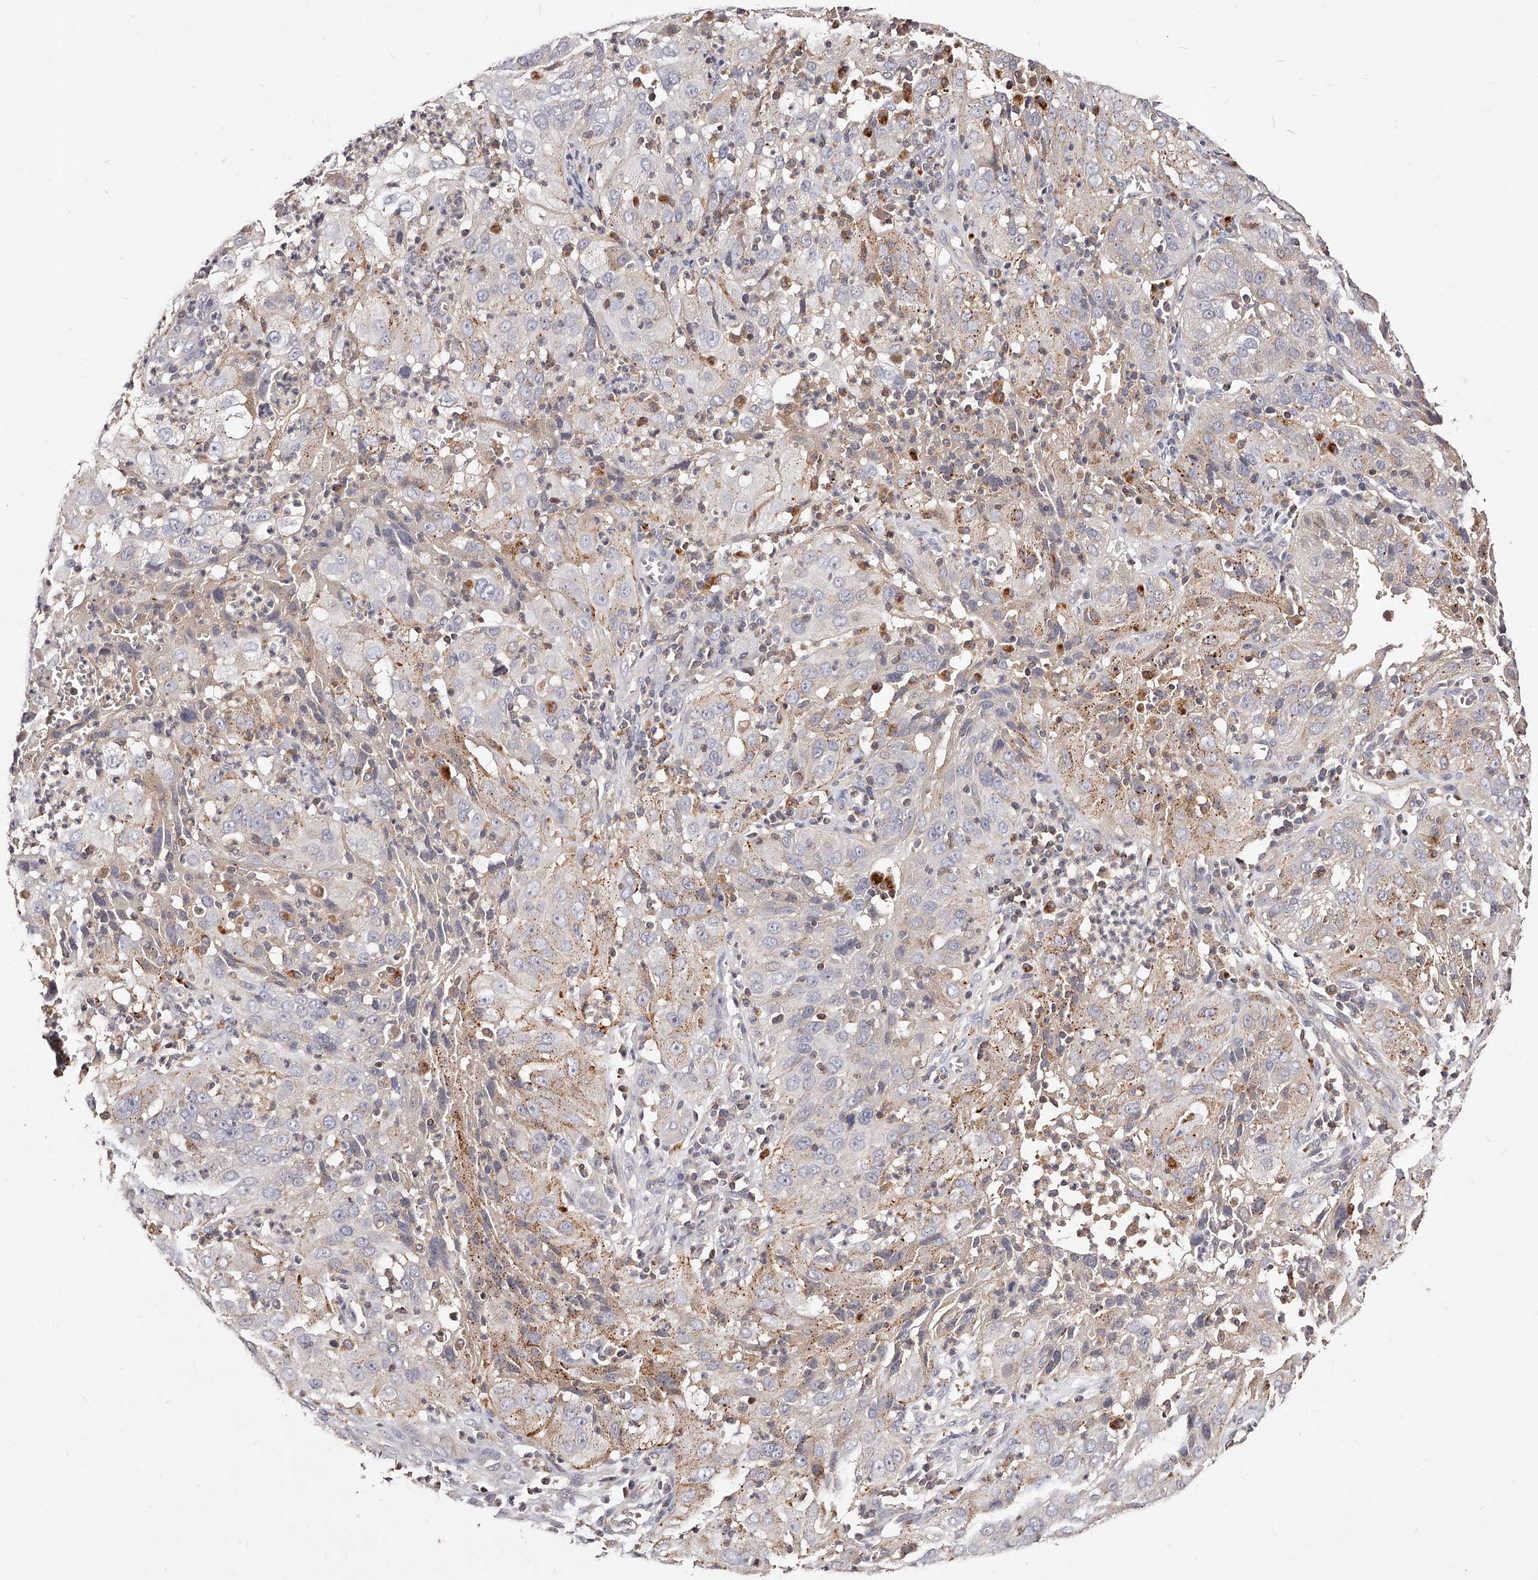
{"staining": {"intensity": "weak", "quantity": "<25%", "location": "cytoplasmic/membranous"}, "tissue": "cervical cancer", "cell_type": "Tumor cells", "image_type": "cancer", "snomed": [{"axis": "morphology", "description": "Squamous cell carcinoma, NOS"}, {"axis": "topography", "description": "Cervix"}], "caption": "Cervical squamous cell carcinoma was stained to show a protein in brown. There is no significant positivity in tumor cells.", "gene": "PHACTR1", "patient": {"sex": "female", "age": 32}}